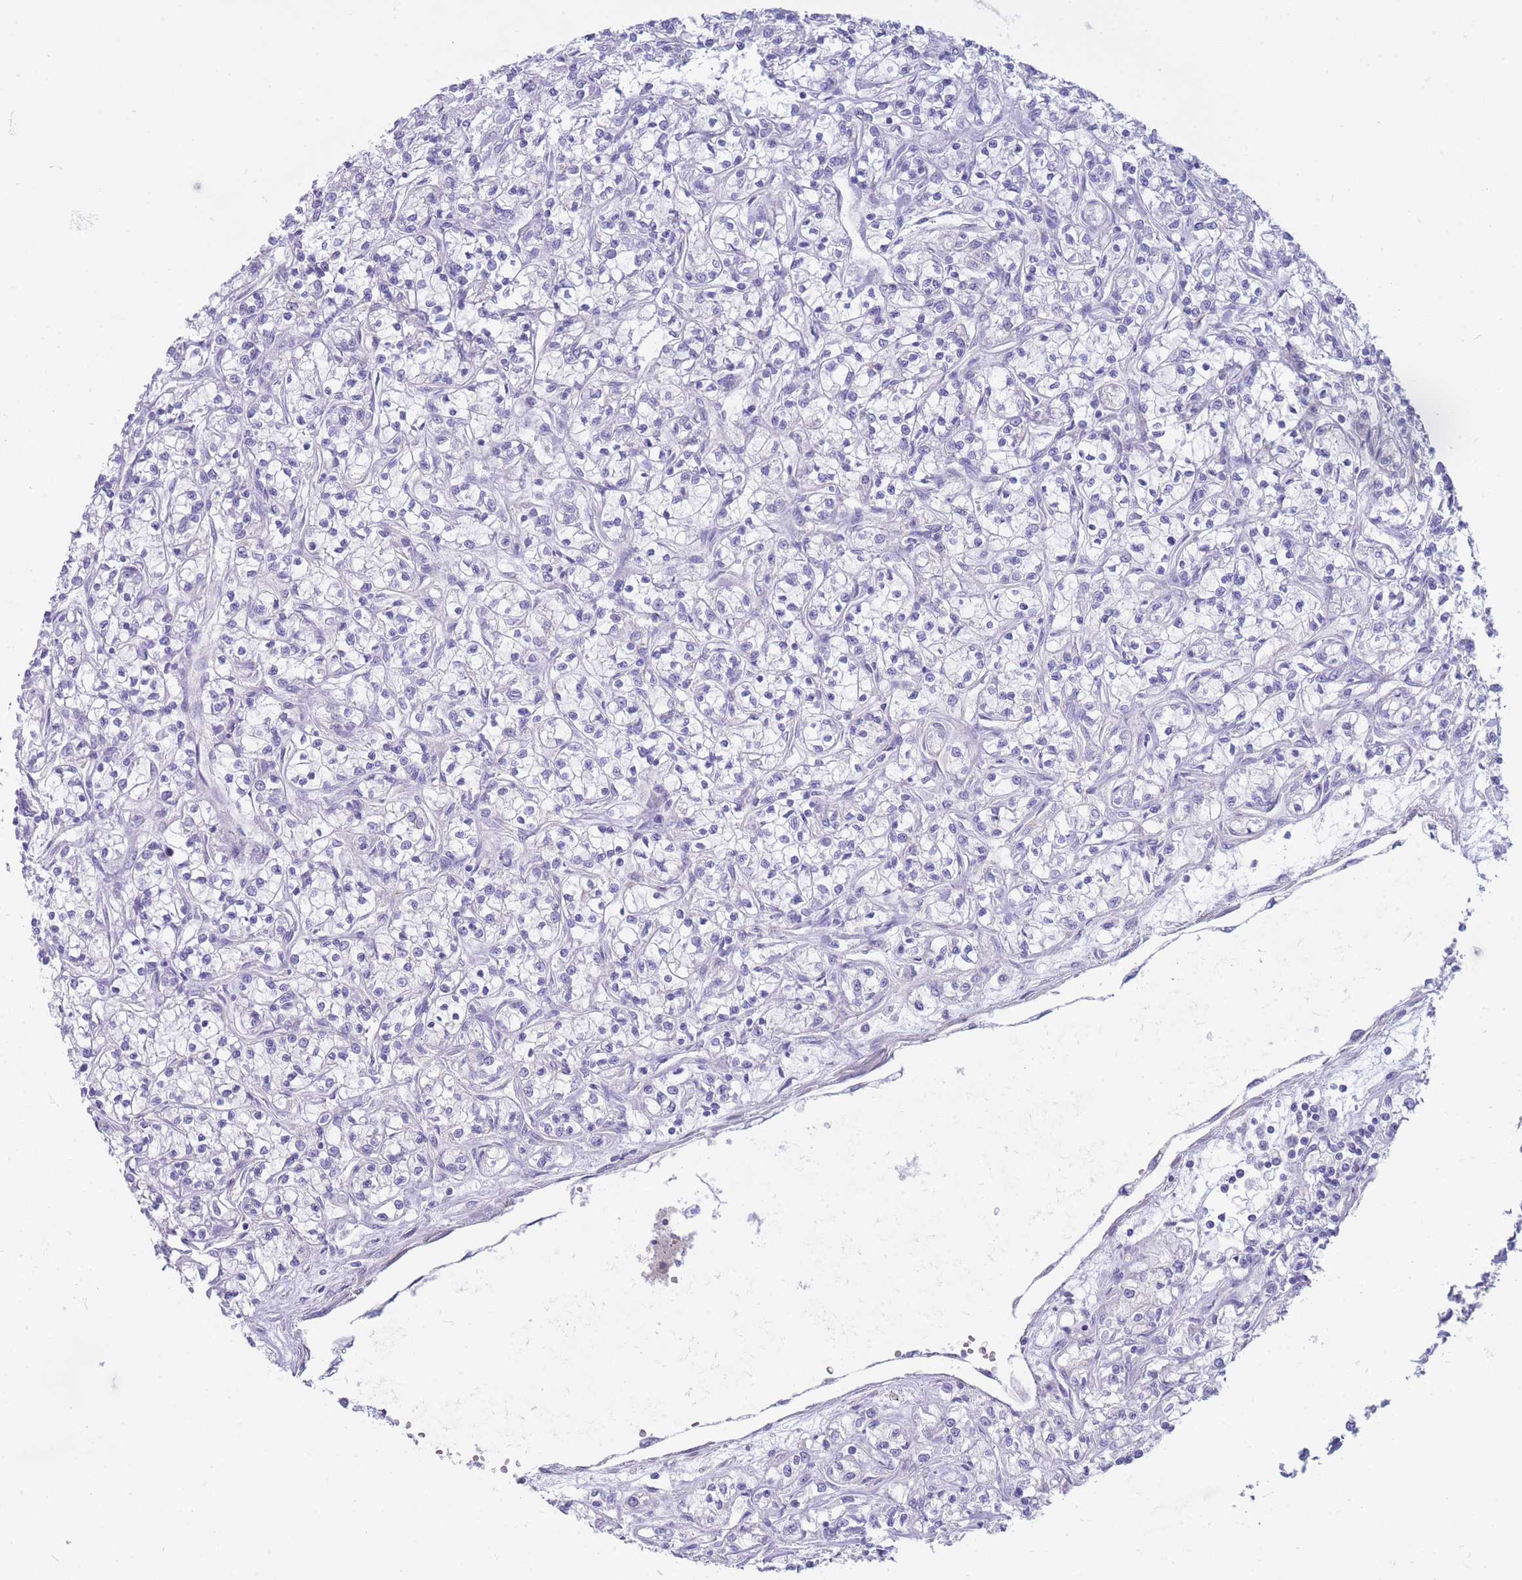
{"staining": {"intensity": "negative", "quantity": "none", "location": "none"}, "tissue": "renal cancer", "cell_type": "Tumor cells", "image_type": "cancer", "snomed": [{"axis": "morphology", "description": "Adenocarcinoma, NOS"}, {"axis": "topography", "description": "Kidney"}], "caption": "The immunohistochemistry (IHC) histopathology image has no significant expression in tumor cells of renal cancer tissue. (Stains: DAB (3,3'-diaminobenzidine) IHC with hematoxylin counter stain, Microscopy: brightfield microscopy at high magnification).", "gene": "SUGT1", "patient": {"sex": "female", "age": 59}}